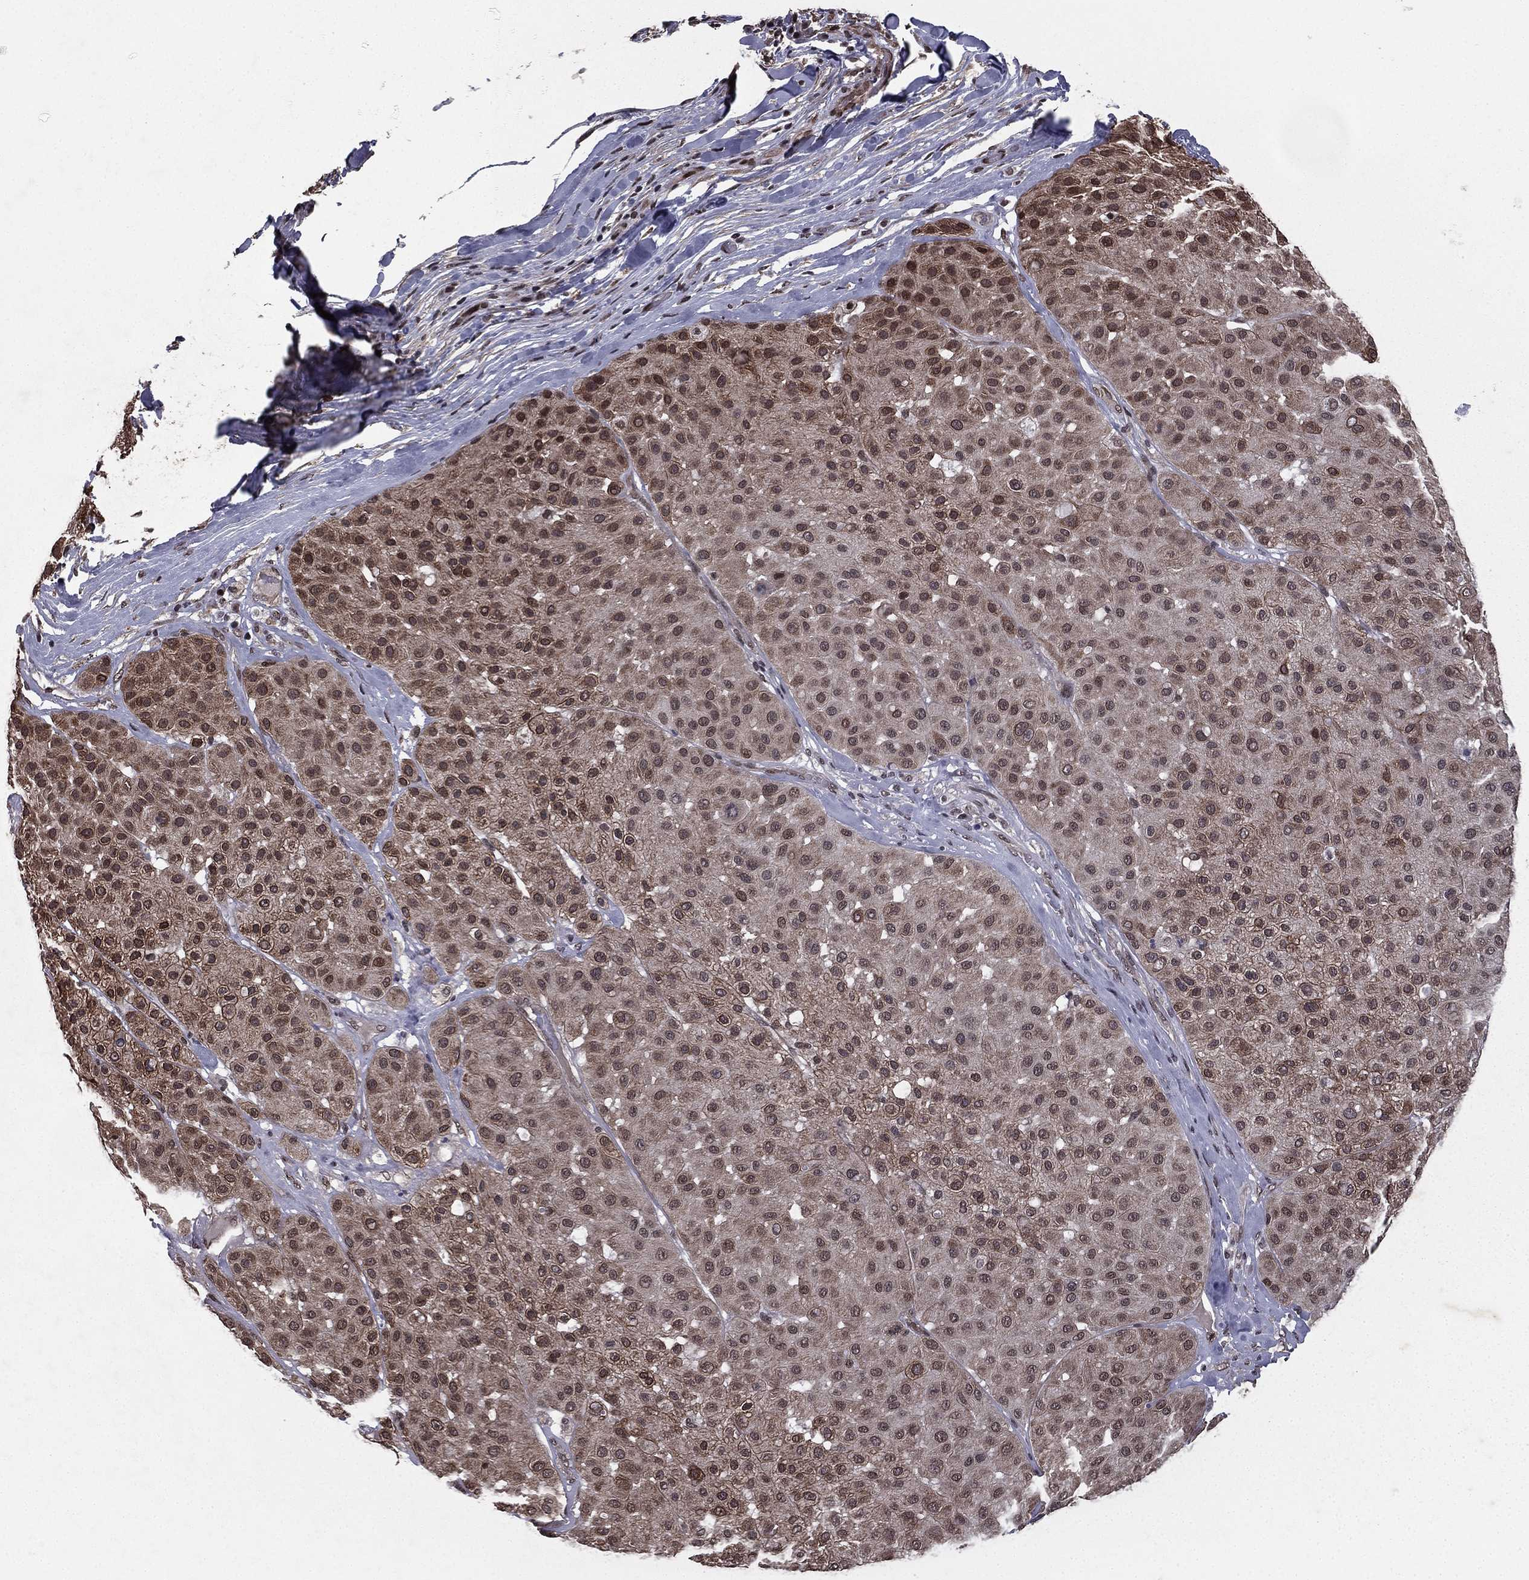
{"staining": {"intensity": "moderate", "quantity": "<25%", "location": "cytoplasmic/membranous,nuclear"}, "tissue": "melanoma", "cell_type": "Tumor cells", "image_type": "cancer", "snomed": [{"axis": "morphology", "description": "Malignant melanoma, Metastatic site"}, {"axis": "topography", "description": "Smooth muscle"}], "caption": "A brown stain shows moderate cytoplasmic/membranous and nuclear expression of a protein in melanoma tumor cells.", "gene": "RARB", "patient": {"sex": "male", "age": 41}}